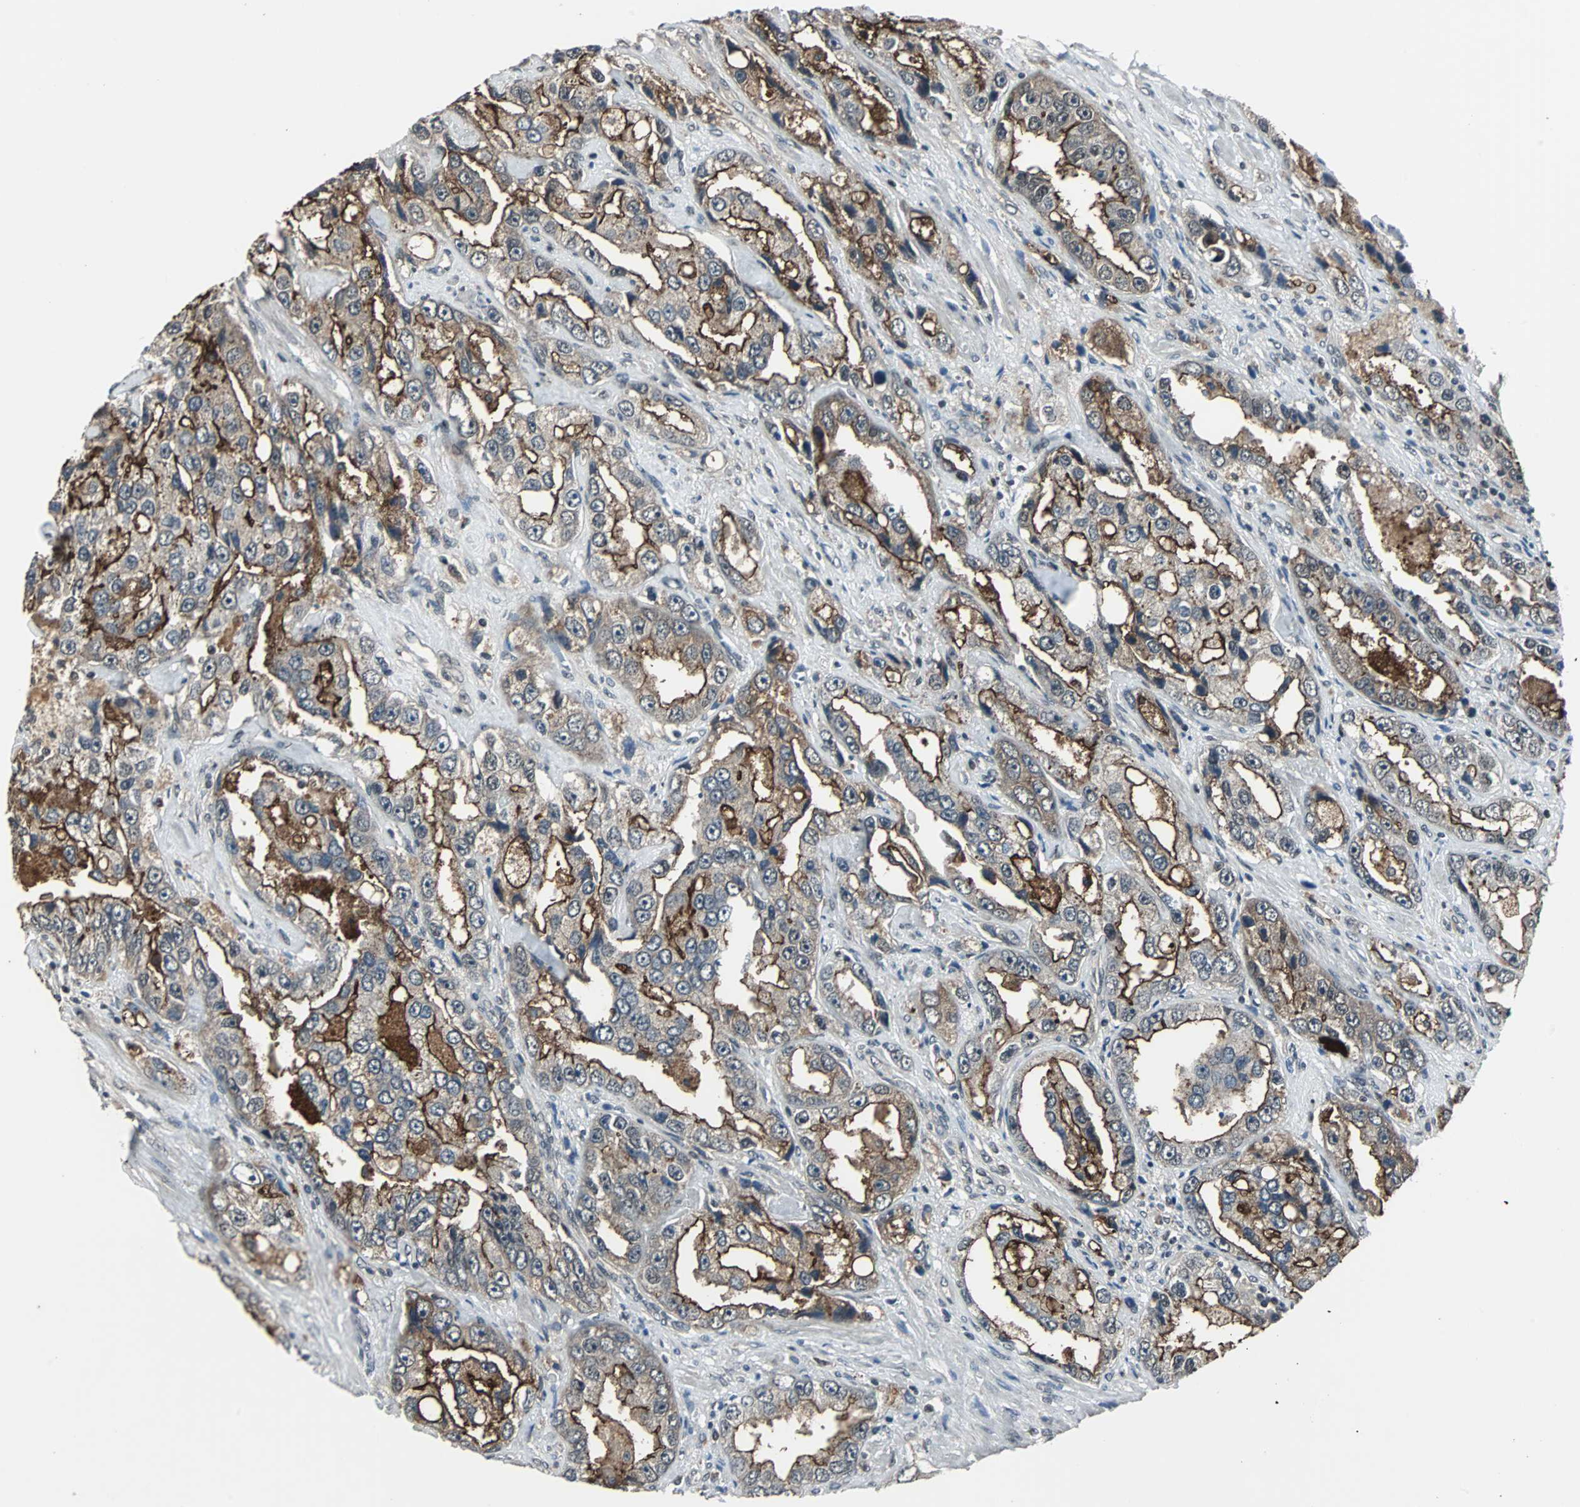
{"staining": {"intensity": "strong", "quantity": ">75%", "location": "cytoplasmic/membranous"}, "tissue": "prostate cancer", "cell_type": "Tumor cells", "image_type": "cancer", "snomed": [{"axis": "morphology", "description": "Adenocarcinoma, High grade"}, {"axis": "topography", "description": "Prostate"}], "caption": "Protein expression analysis of human high-grade adenocarcinoma (prostate) reveals strong cytoplasmic/membranous positivity in approximately >75% of tumor cells.", "gene": "MKX", "patient": {"sex": "male", "age": 63}}